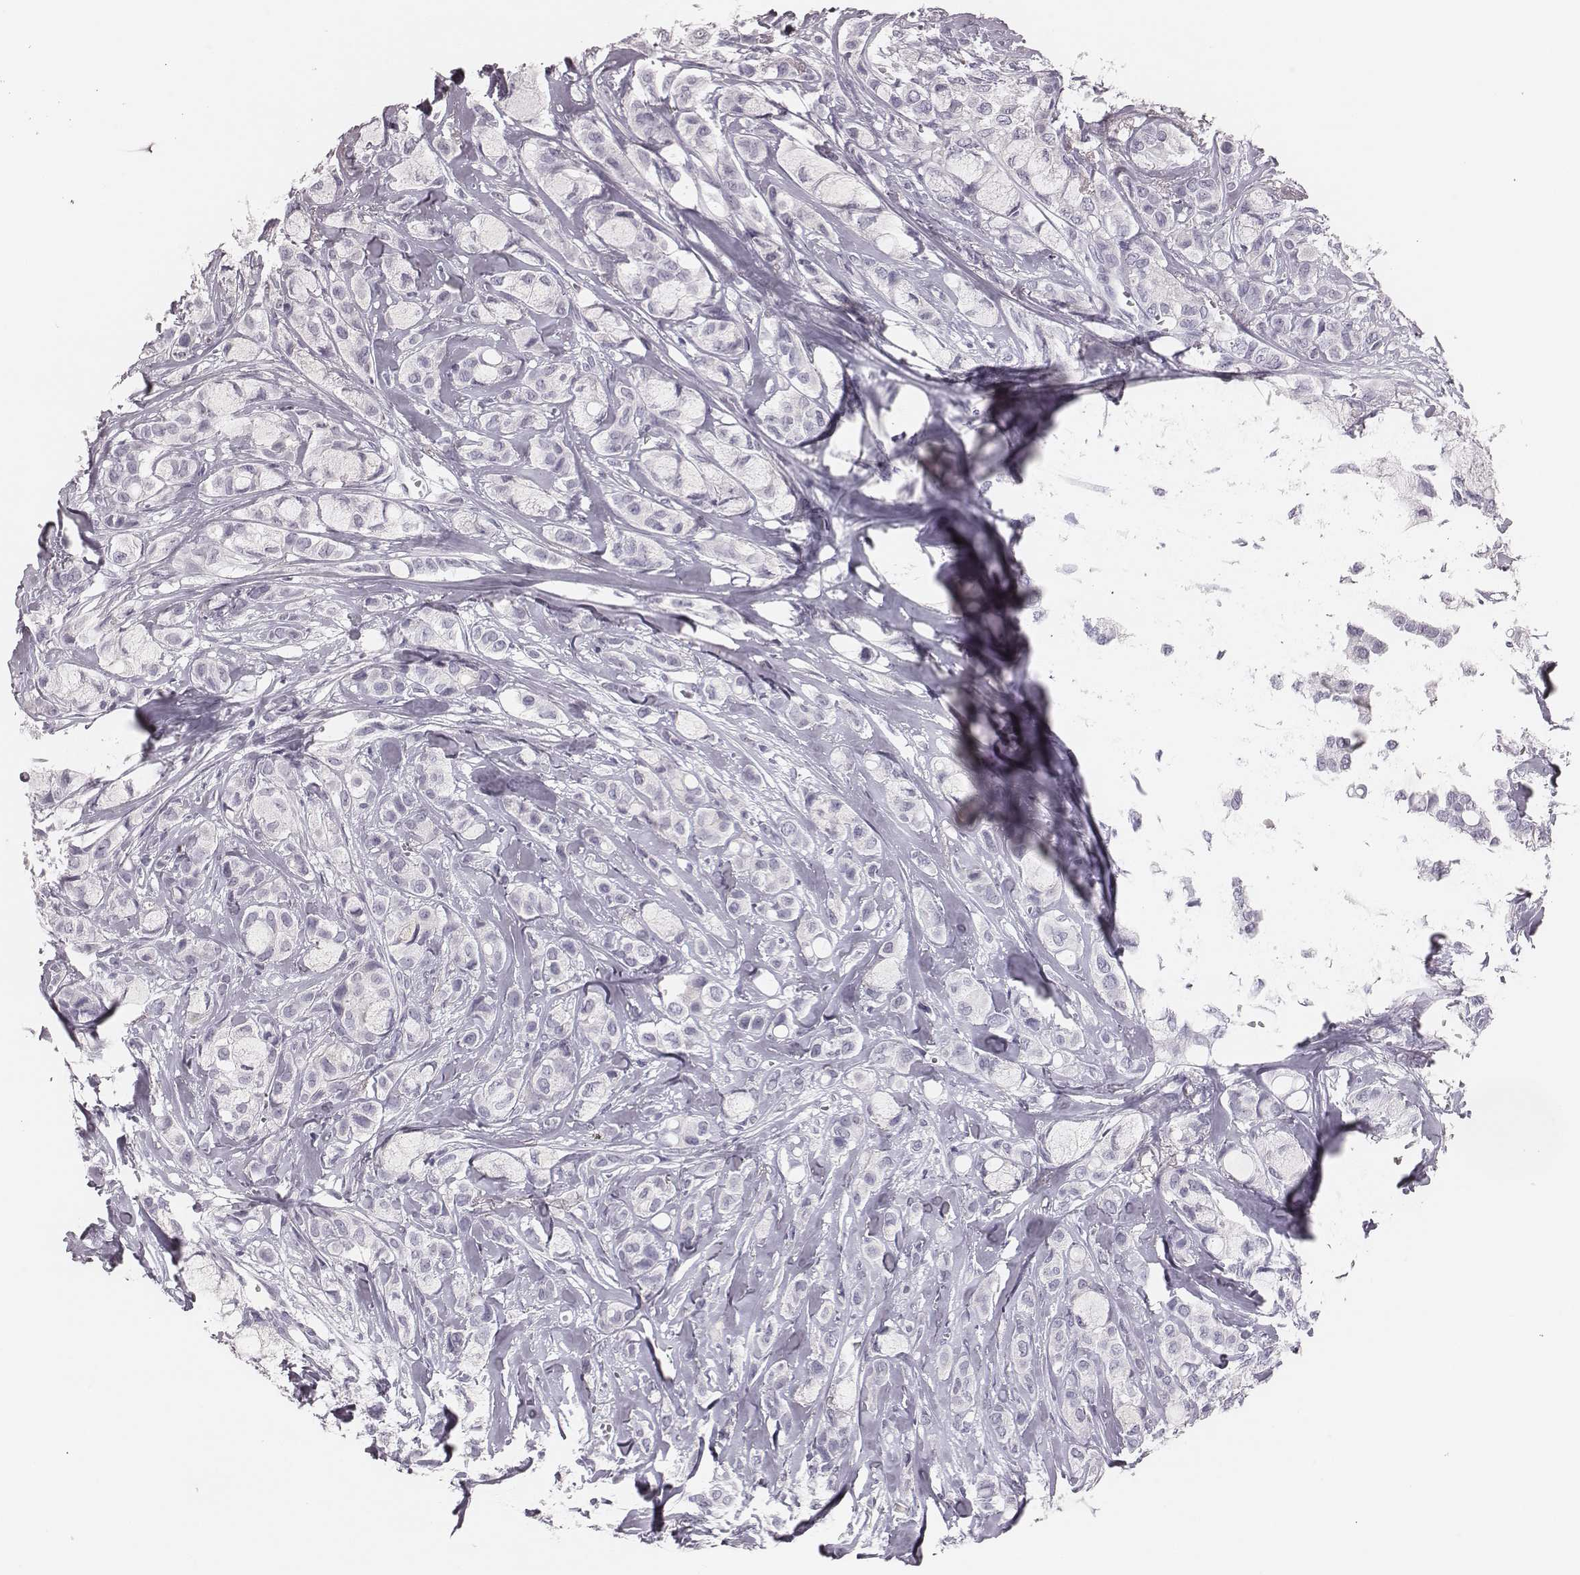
{"staining": {"intensity": "negative", "quantity": "none", "location": "none"}, "tissue": "breast cancer", "cell_type": "Tumor cells", "image_type": "cancer", "snomed": [{"axis": "morphology", "description": "Duct carcinoma"}, {"axis": "topography", "description": "Breast"}], "caption": "A high-resolution image shows immunohistochemistry staining of breast cancer, which shows no significant positivity in tumor cells.", "gene": "CSH1", "patient": {"sex": "female", "age": 85}}